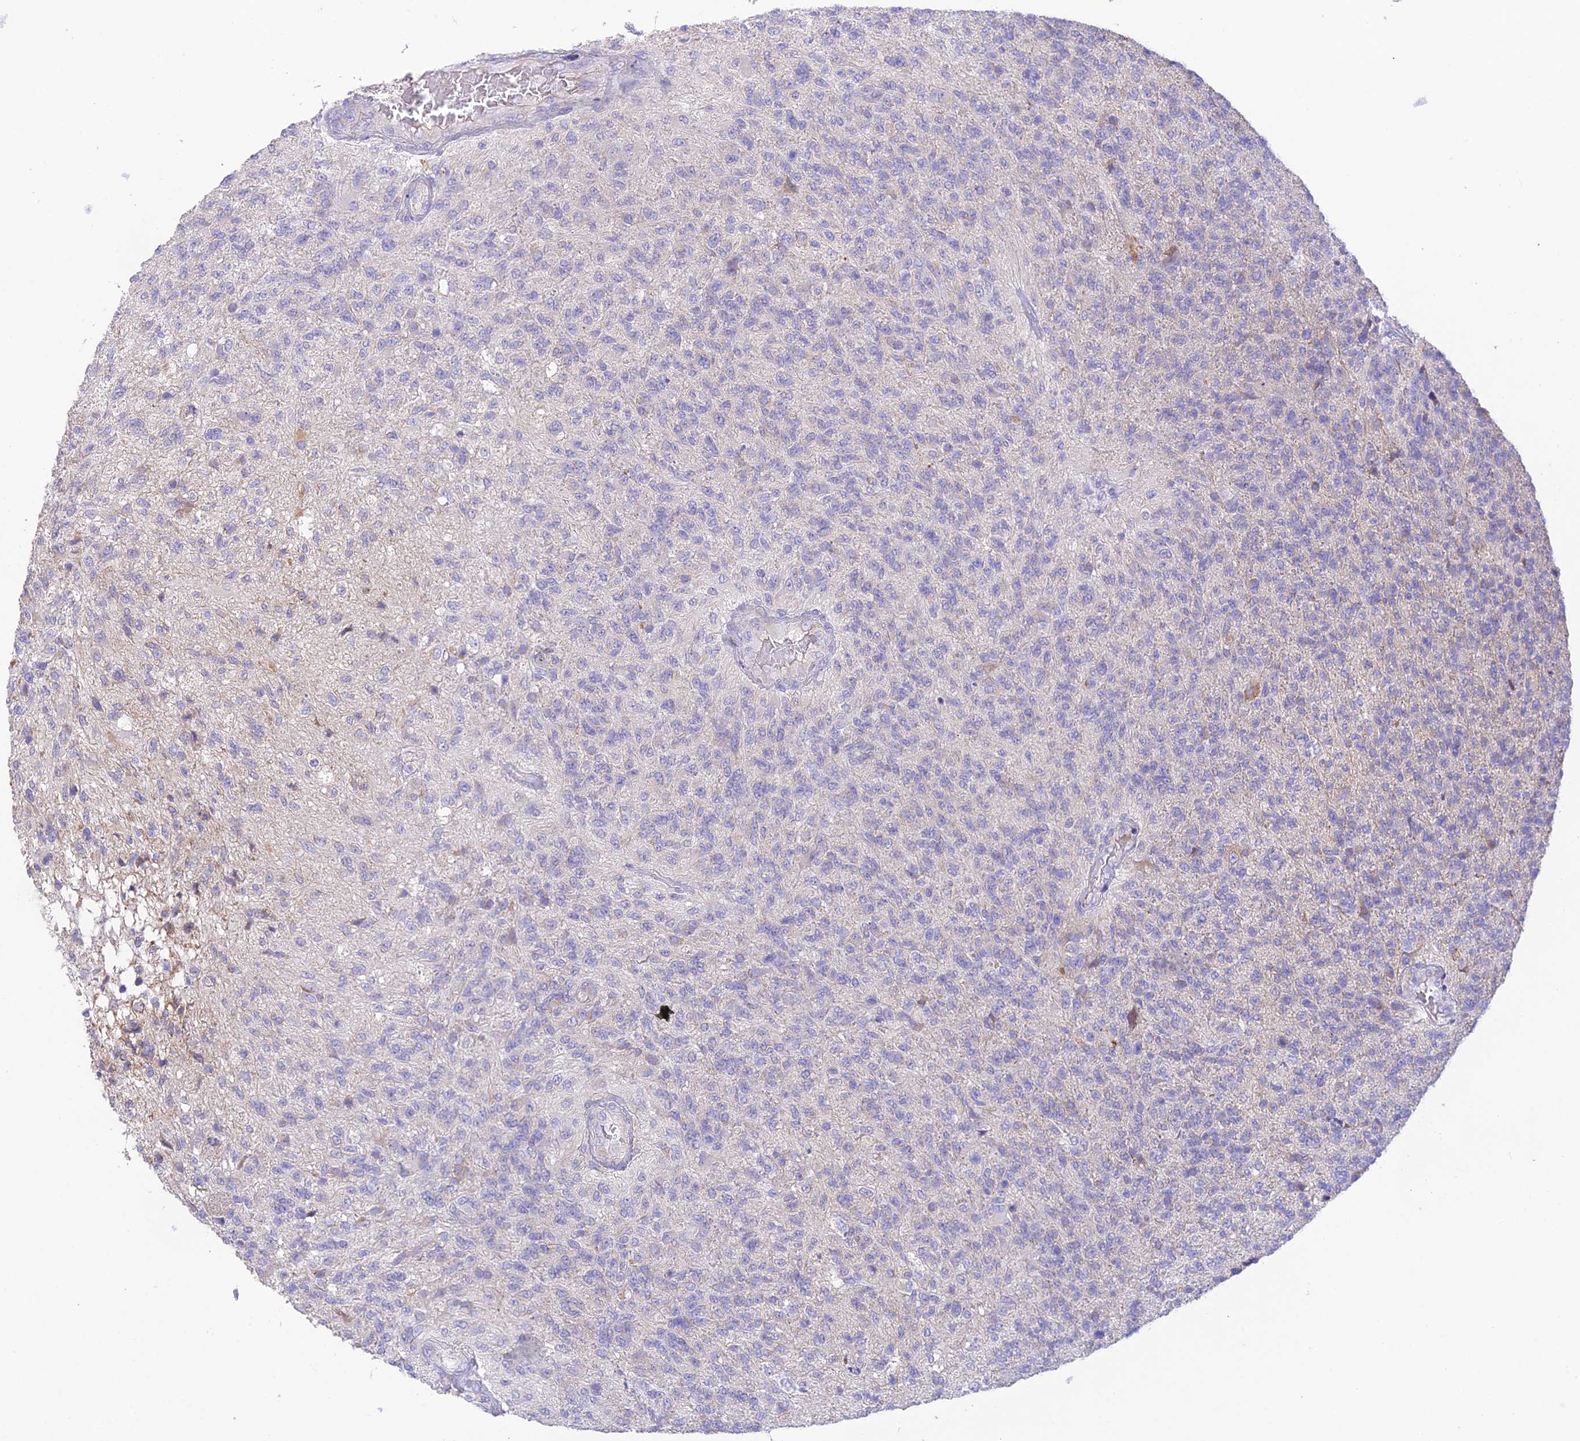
{"staining": {"intensity": "negative", "quantity": "none", "location": "none"}, "tissue": "glioma", "cell_type": "Tumor cells", "image_type": "cancer", "snomed": [{"axis": "morphology", "description": "Glioma, malignant, High grade"}, {"axis": "topography", "description": "Brain"}], "caption": "Malignant glioma (high-grade) was stained to show a protein in brown. There is no significant staining in tumor cells.", "gene": "HSD17B2", "patient": {"sex": "male", "age": 56}}